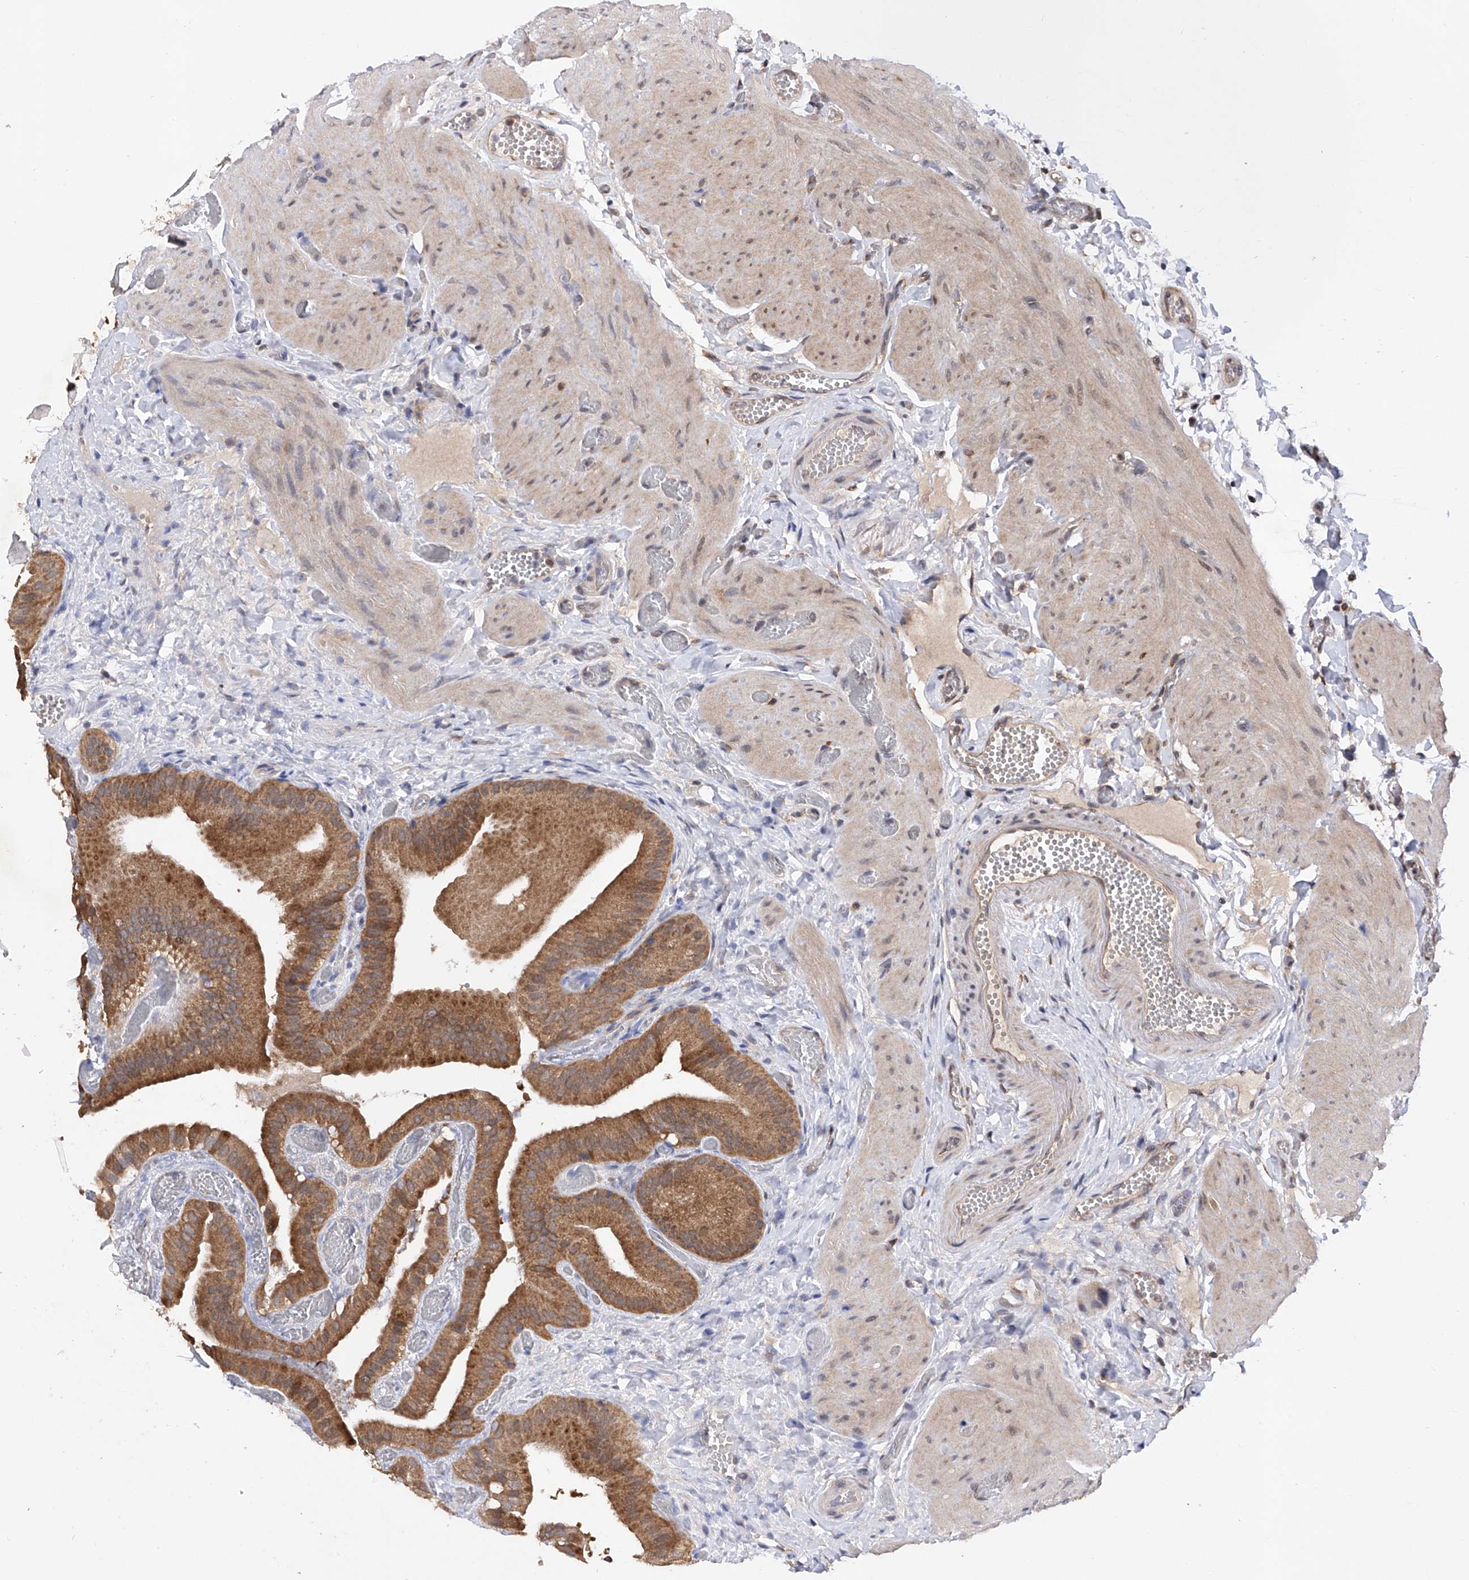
{"staining": {"intensity": "moderate", "quantity": ">75%", "location": "cytoplasmic/membranous"}, "tissue": "gallbladder", "cell_type": "Glandular cells", "image_type": "normal", "snomed": [{"axis": "morphology", "description": "Normal tissue, NOS"}, {"axis": "topography", "description": "Gallbladder"}], "caption": "Protein positivity by IHC shows moderate cytoplasmic/membranous positivity in approximately >75% of glandular cells in normal gallbladder.", "gene": "USP45", "patient": {"sex": "female", "age": 64}}